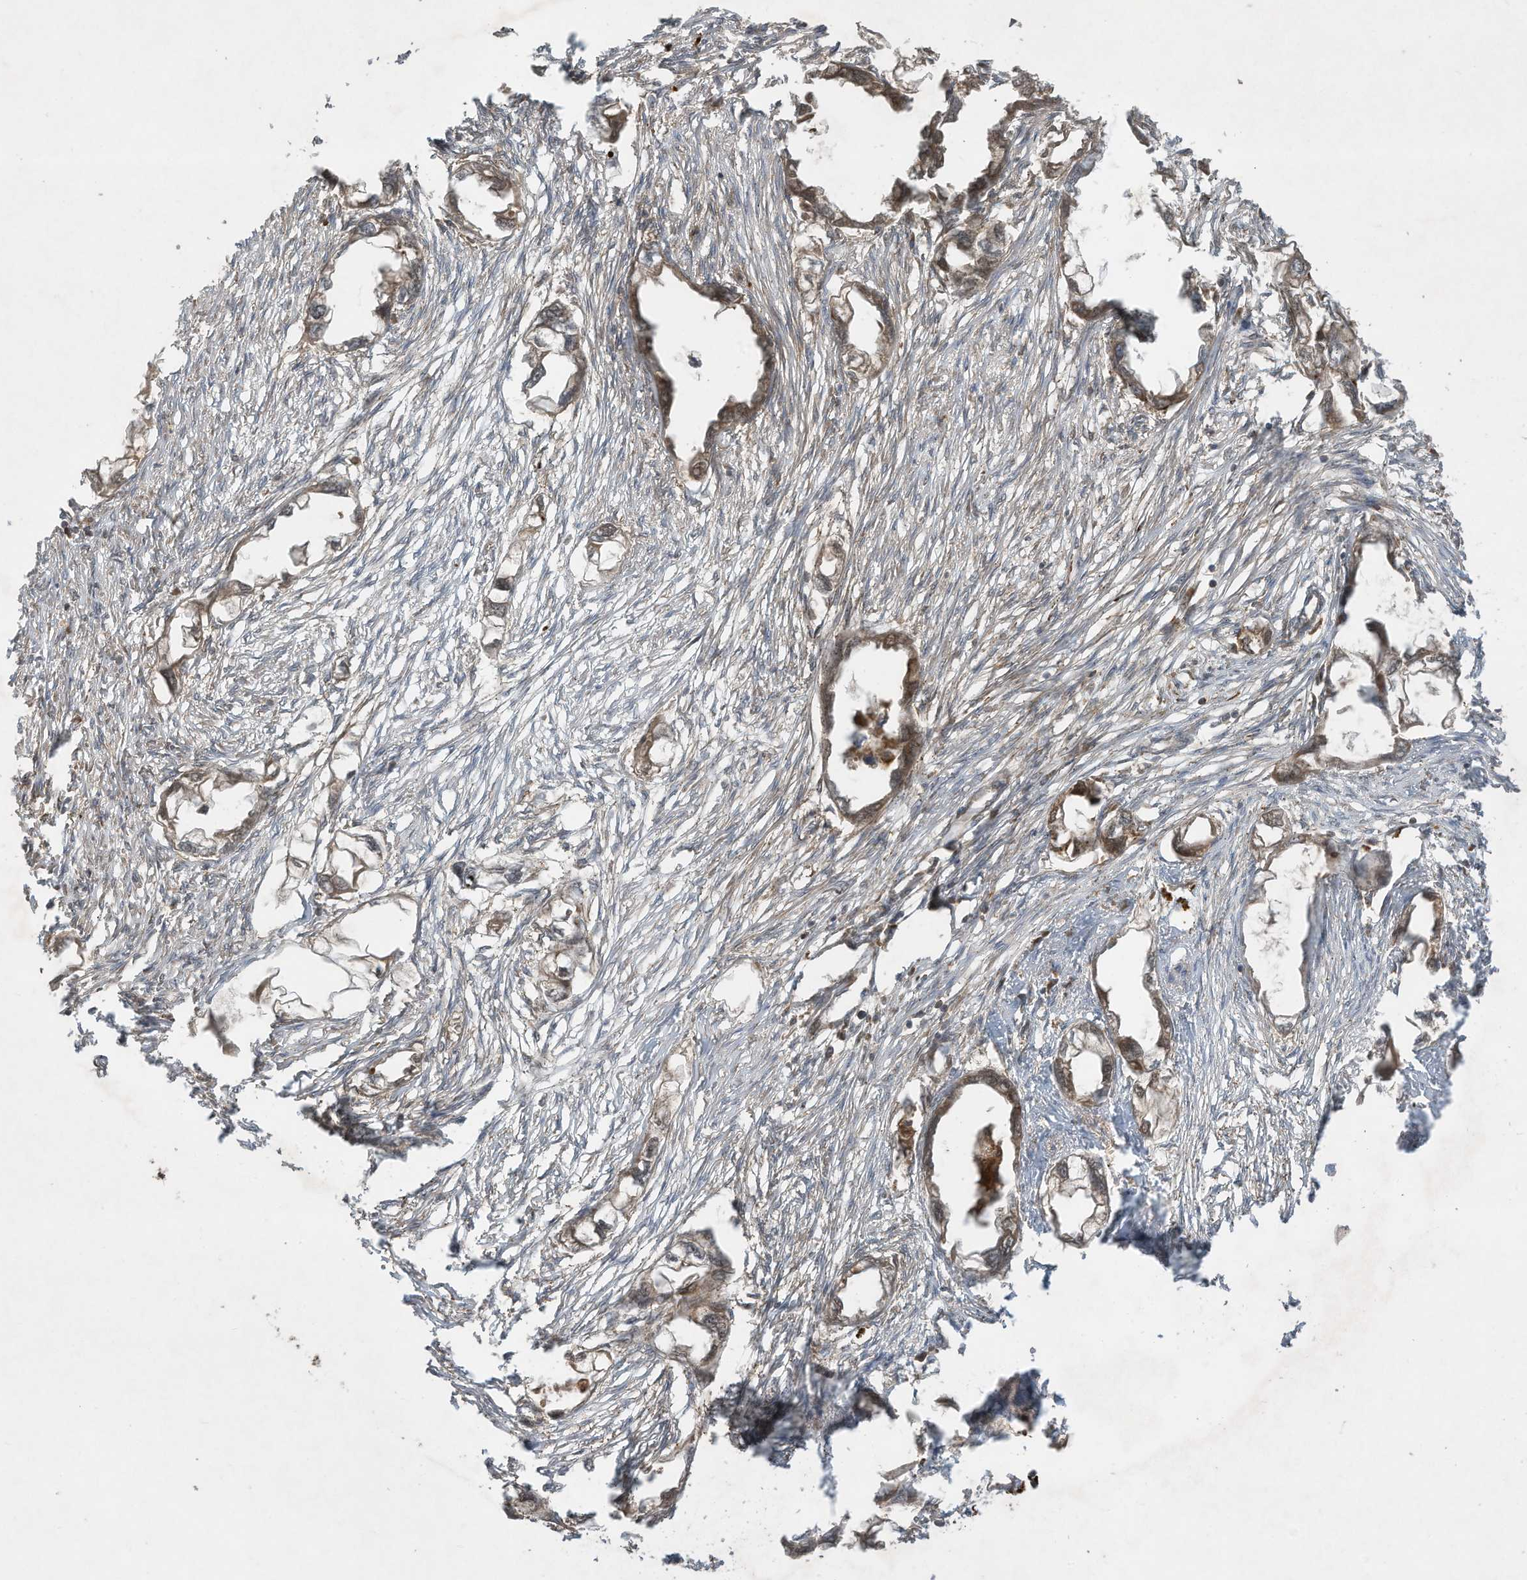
{"staining": {"intensity": "moderate", "quantity": "25%-75%", "location": "cytoplasmic/membranous,nuclear"}, "tissue": "endometrial cancer", "cell_type": "Tumor cells", "image_type": "cancer", "snomed": [{"axis": "morphology", "description": "Adenocarcinoma, NOS"}, {"axis": "morphology", "description": "Adenocarcinoma, metastatic, NOS"}, {"axis": "topography", "description": "Adipose tissue"}, {"axis": "topography", "description": "Endometrium"}], "caption": "Endometrial cancer (metastatic adenocarcinoma) stained with DAB (3,3'-diaminobenzidine) IHC exhibits medium levels of moderate cytoplasmic/membranous and nuclear expression in about 25%-75% of tumor cells.", "gene": "DDIT4", "patient": {"sex": "female", "age": 67}}